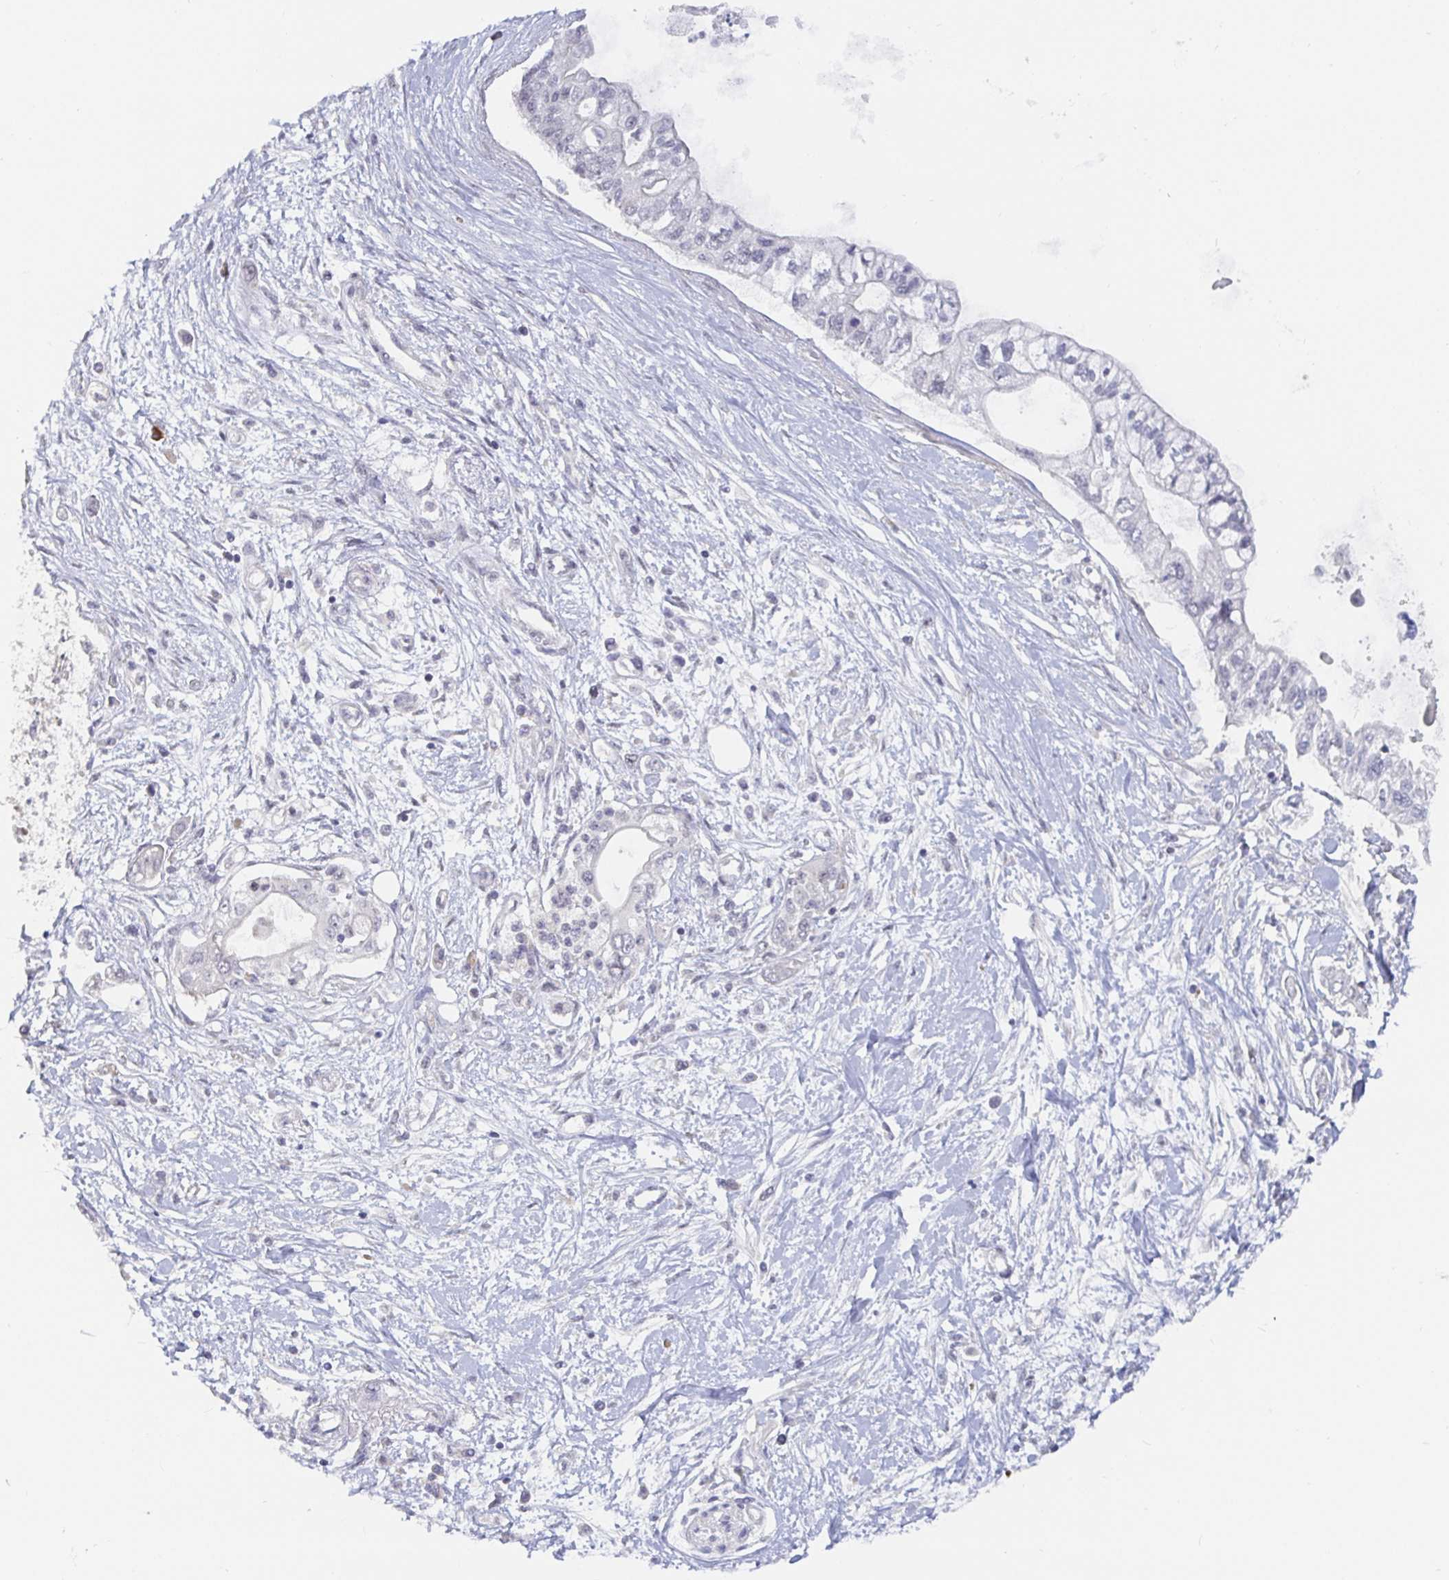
{"staining": {"intensity": "negative", "quantity": "none", "location": "none"}, "tissue": "pancreatic cancer", "cell_type": "Tumor cells", "image_type": "cancer", "snomed": [{"axis": "morphology", "description": "Adenocarcinoma, NOS"}, {"axis": "topography", "description": "Pancreas"}], "caption": "A high-resolution micrograph shows IHC staining of pancreatic adenocarcinoma, which reveals no significant staining in tumor cells. (DAB immunohistochemistry (IHC), high magnification).", "gene": "MEIS1", "patient": {"sex": "female", "age": 77}}